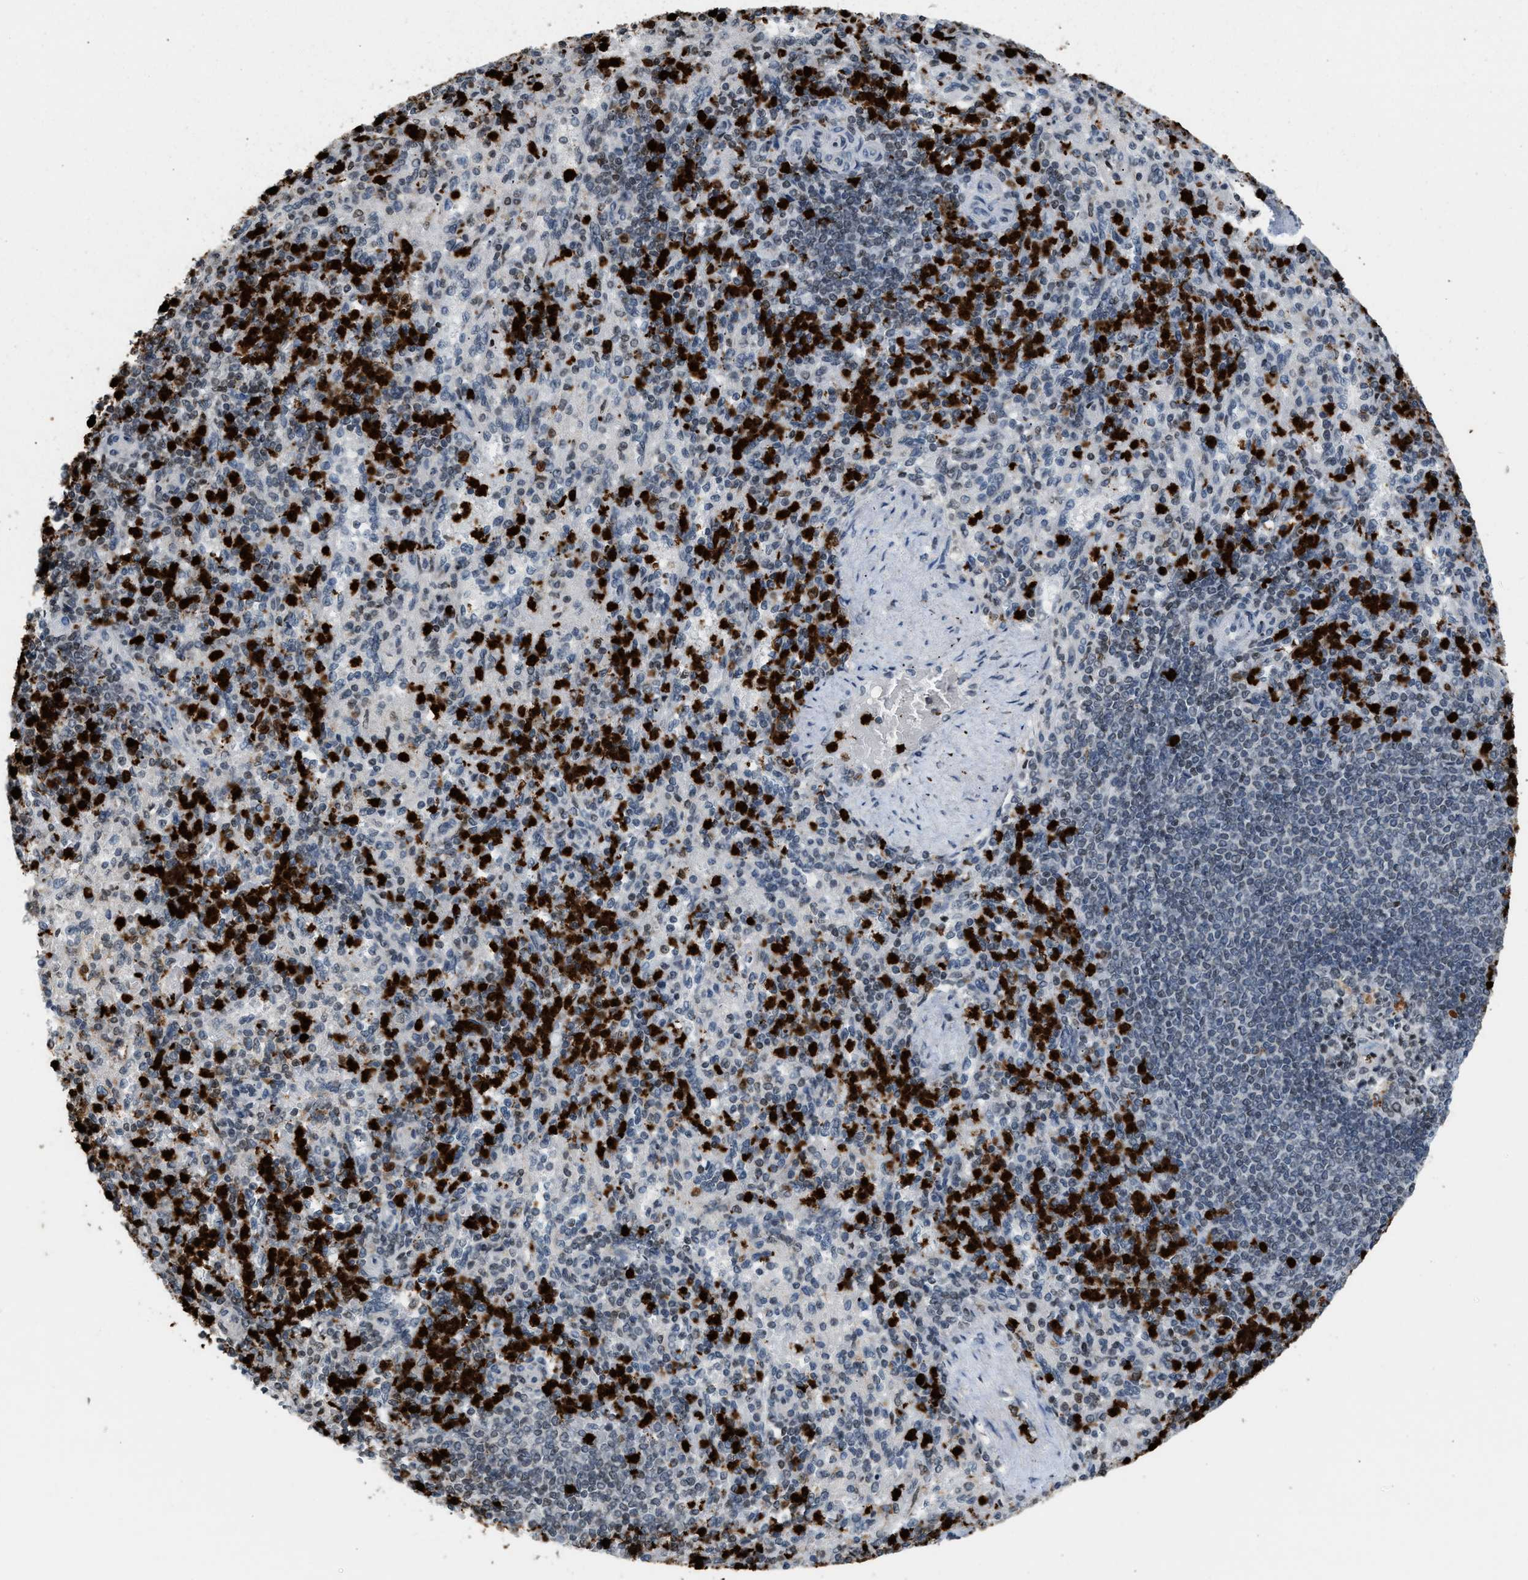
{"staining": {"intensity": "strong", "quantity": "25%-75%", "location": "cytoplasmic/membranous,nuclear"}, "tissue": "spleen", "cell_type": "Cells in red pulp", "image_type": "normal", "snomed": [{"axis": "morphology", "description": "Normal tissue, NOS"}, {"axis": "topography", "description": "Spleen"}], "caption": "IHC (DAB) staining of unremarkable human spleen demonstrates strong cytoplasmic/membranous,nuclear protein staining in approximately 25%-75% of cells in red pulp. The staining is performed using DAB (3,3'-diaminobenzidine) brown chromogen to label protein expression. The nuclei are counter-stained blue using hematoxylin.", "gene": "PRUNE2", "patient": {"sex": "female", "age": 74}}